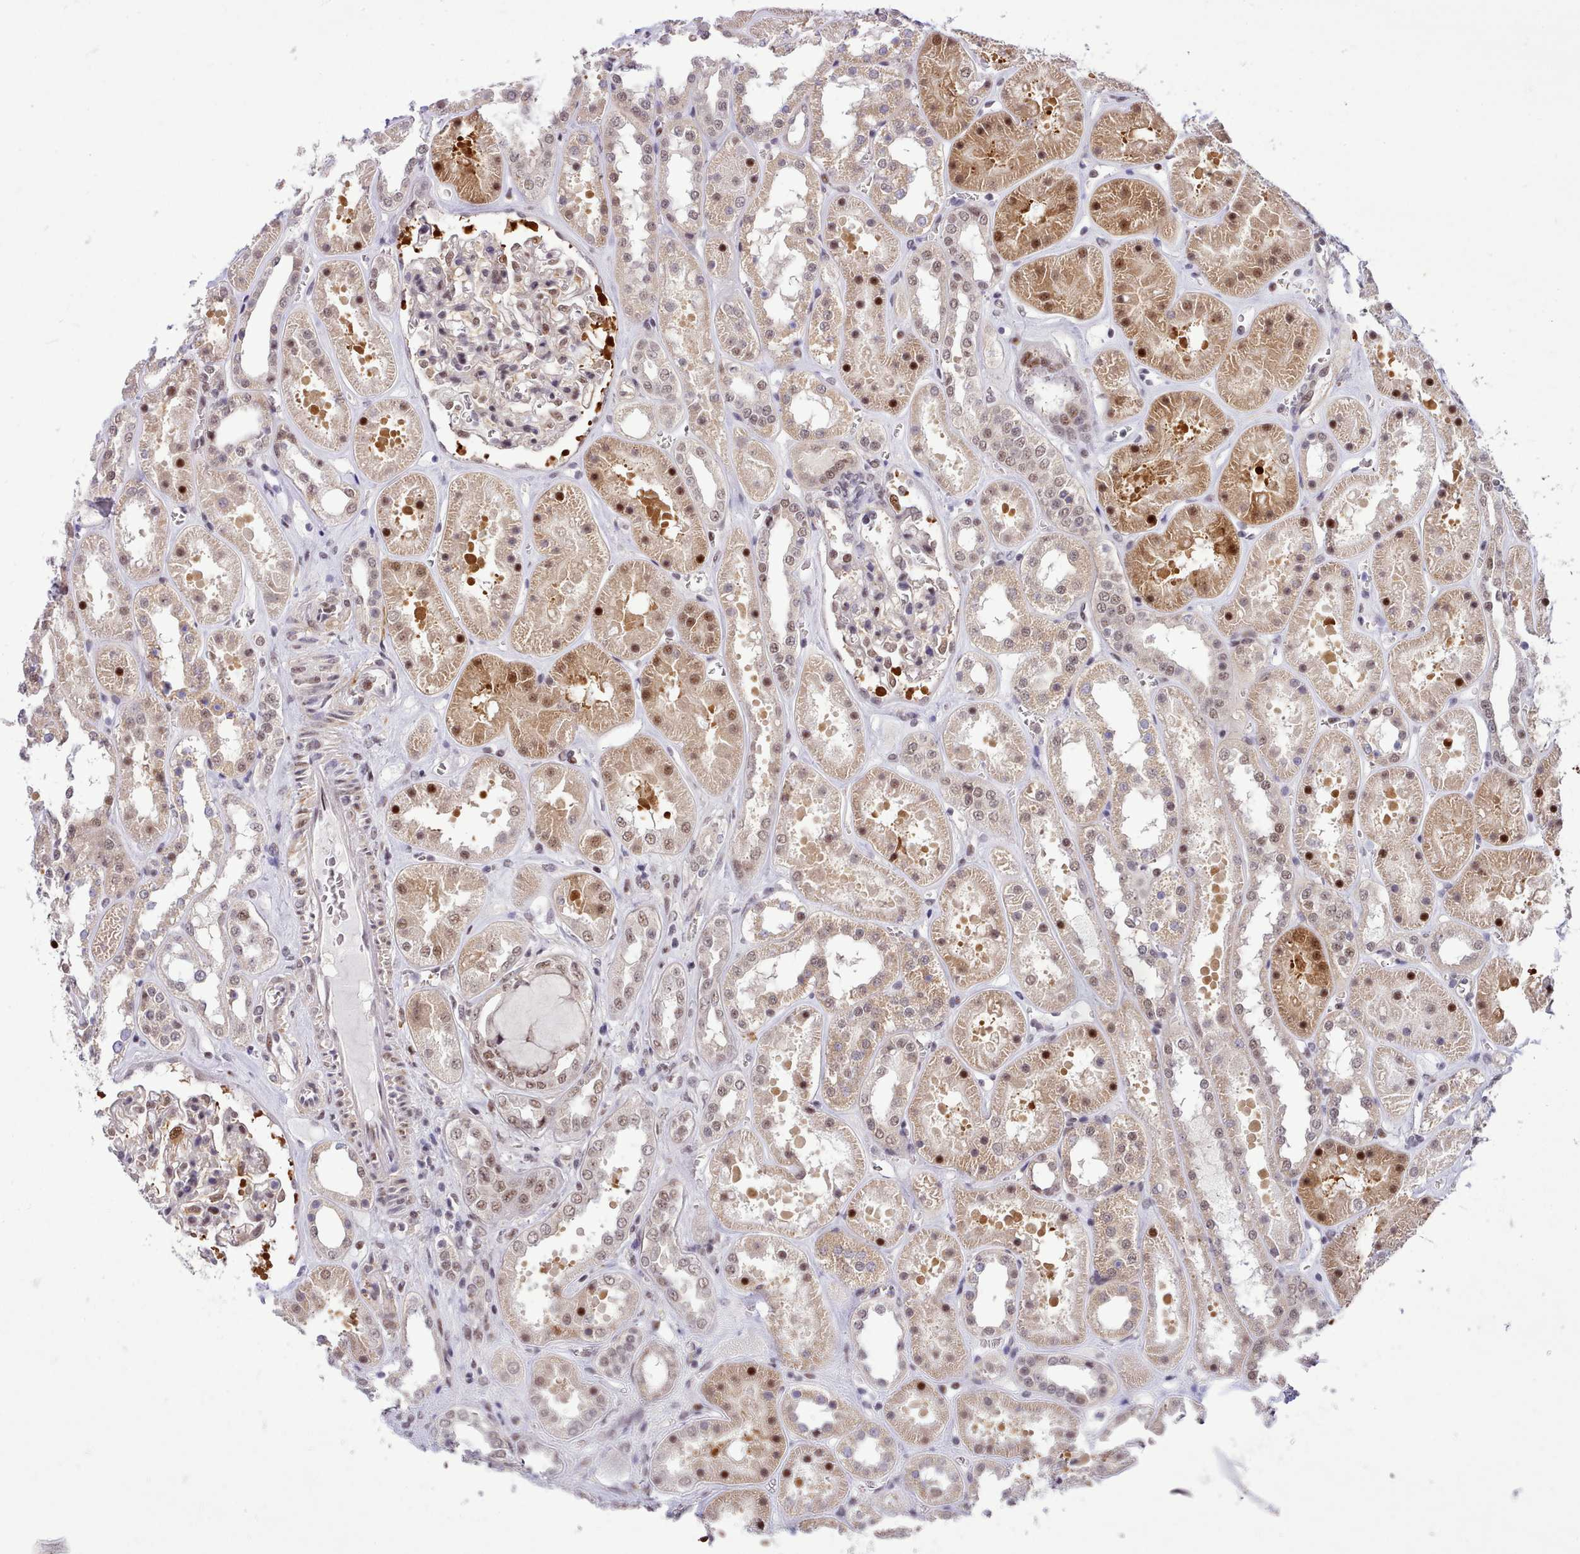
{"staining": {"intensity": "strong", "quantity": "25%-75%", "location": "nuclear"}, "tissue": "kidney", "cell_type": "Cells in glomeruli", "image_type": "normal", "snomed": [{"axis": "morphology", "description": "Normal tissue, NOS"}, {"axis": "topography", "description": "Kidney"}], "caption": "Kidney stained with DAB (3,3'-diaminobenzidine) IHC demonstrates high levels of strong nuclear positivity in approximately 25%-75% of cells in glomeruli.", "gene": "HOXB7", "patient": {"sex": "female", "age": 41}}